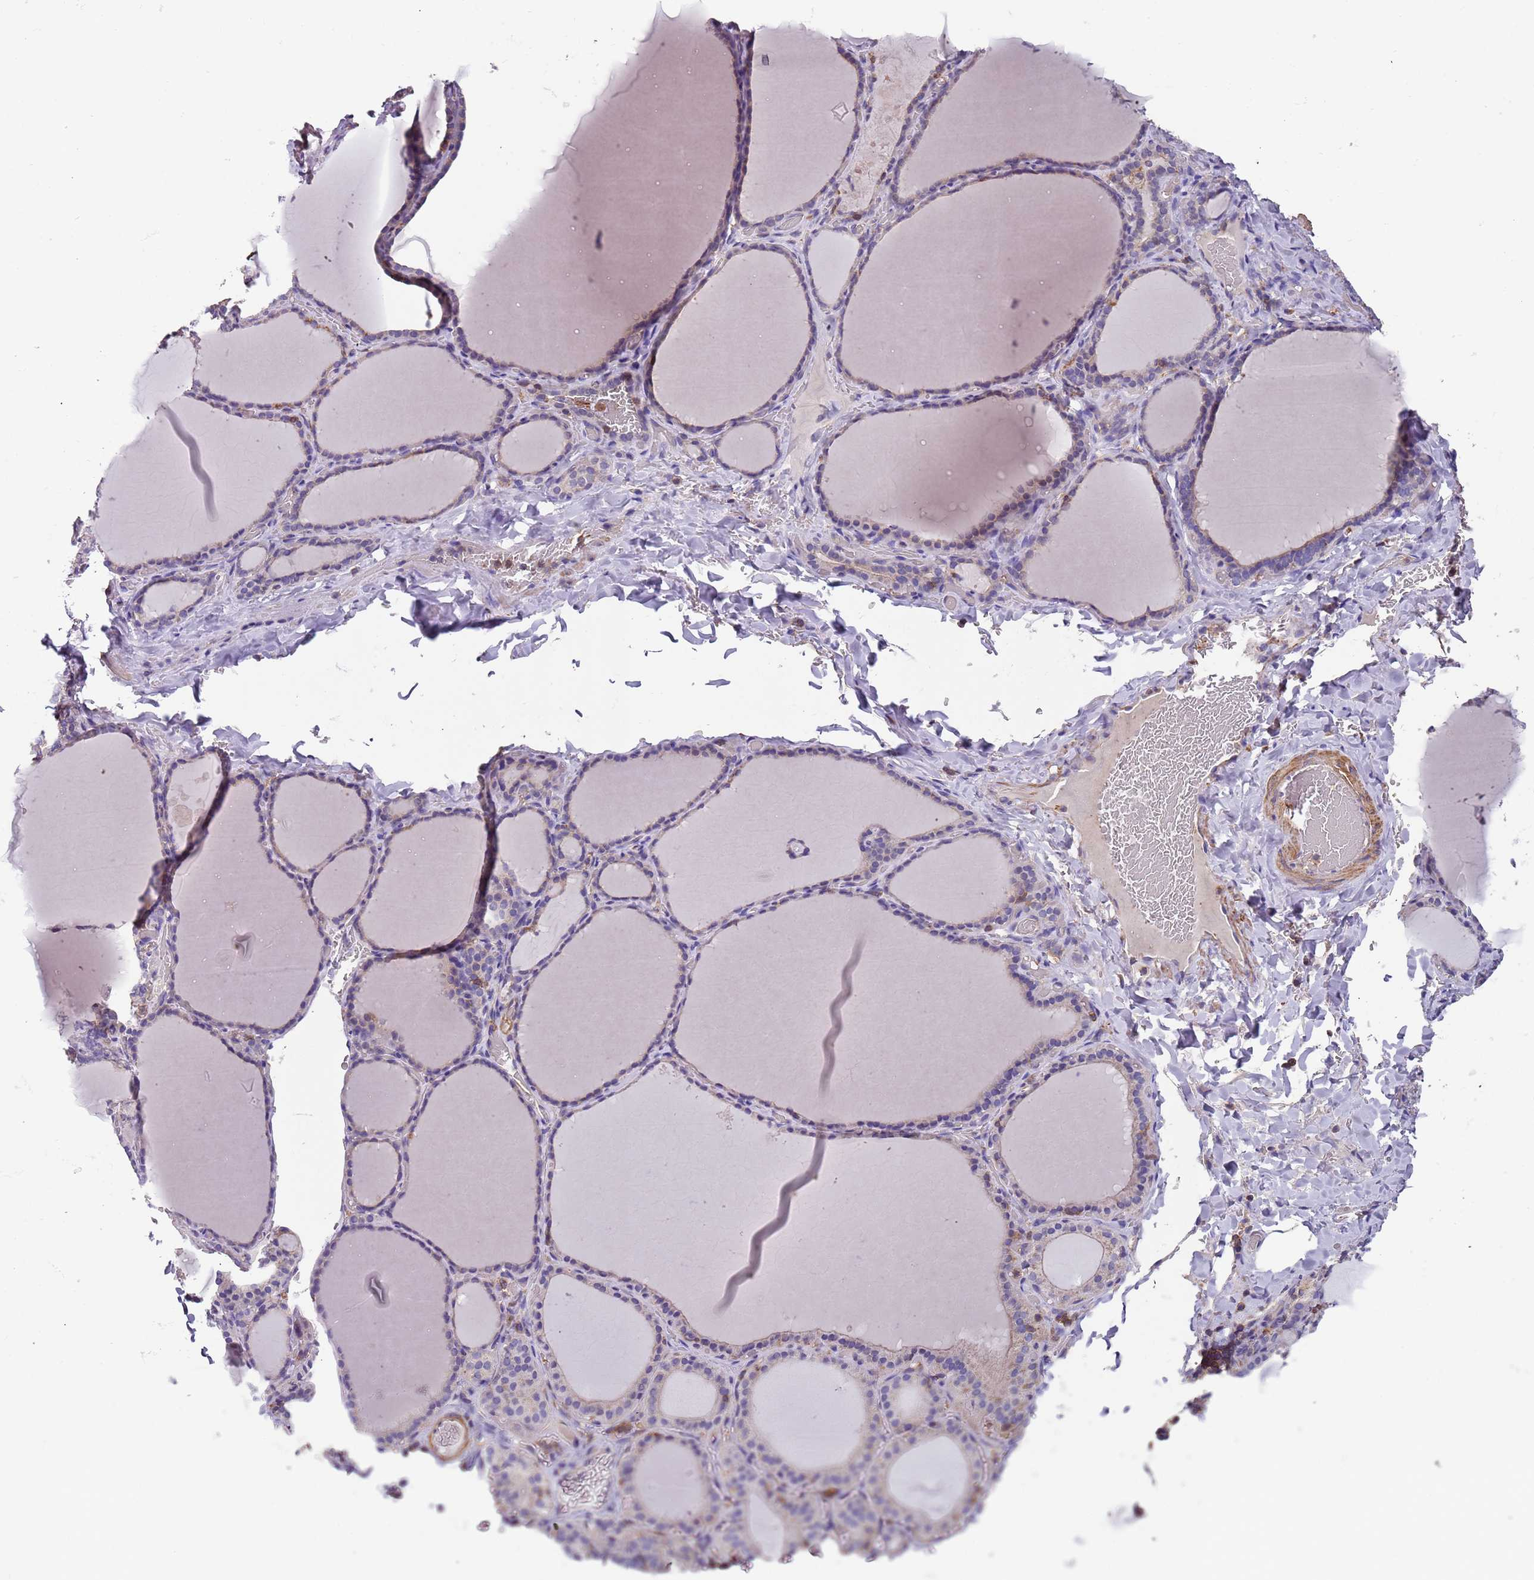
{"staining": {"intensity": "negative", "quantity": "none", "location": "none"}, "tissue": "thyroid gland", "cell_type": "Glandular cells", "image_type": "normal", "snomed": [{"axis": "morphology", "description": "Normal tissue, NOS"}, {"axis": "topography", "description": "Thyroid gland"}], "caption": "DAB immunohistochemical staining of benign thyroid gland demonstrates no significant expression in glandular cells.", "gene": "SYT4", "patient": {"sex": "female", "age": 39}}